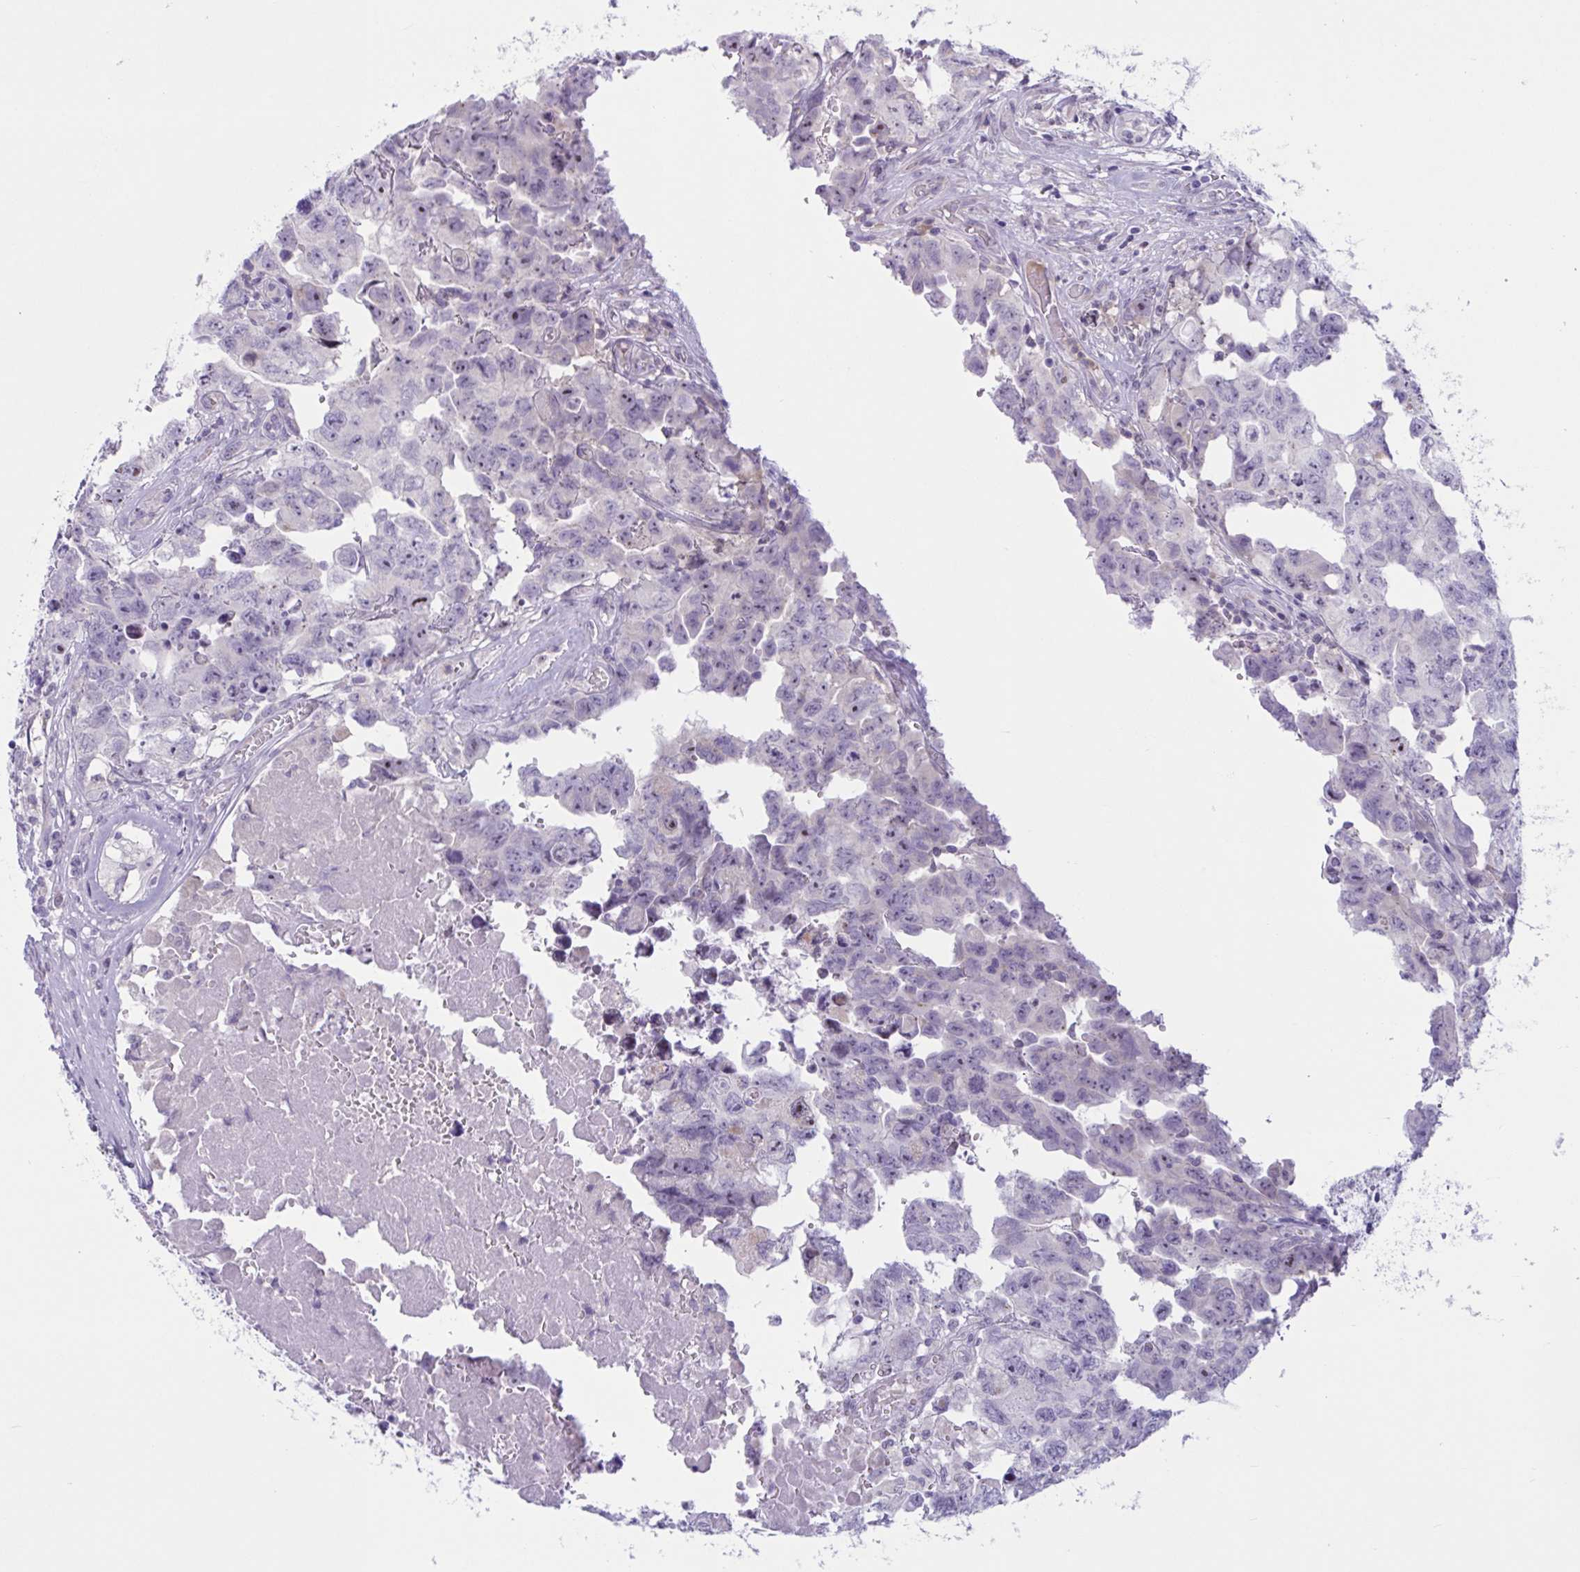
{"staining": {"intensity": "negative", "quantity": "none", "location": "none"}, "tissue": "testis cancer", "cell_type": "Tumor cells", "image_type": "cancer", "snomed": [{"axis": "morphology", "description": "Carcinoma, Embryonal, NOS"}, {"axis": "topography", "description": "Testis"}], "caption": "Testis cancer stained for a protein using IHC shows no positivity tumor cells.", "gene": "WNT9B", "patient": {"sex": "male", "age": 22}}